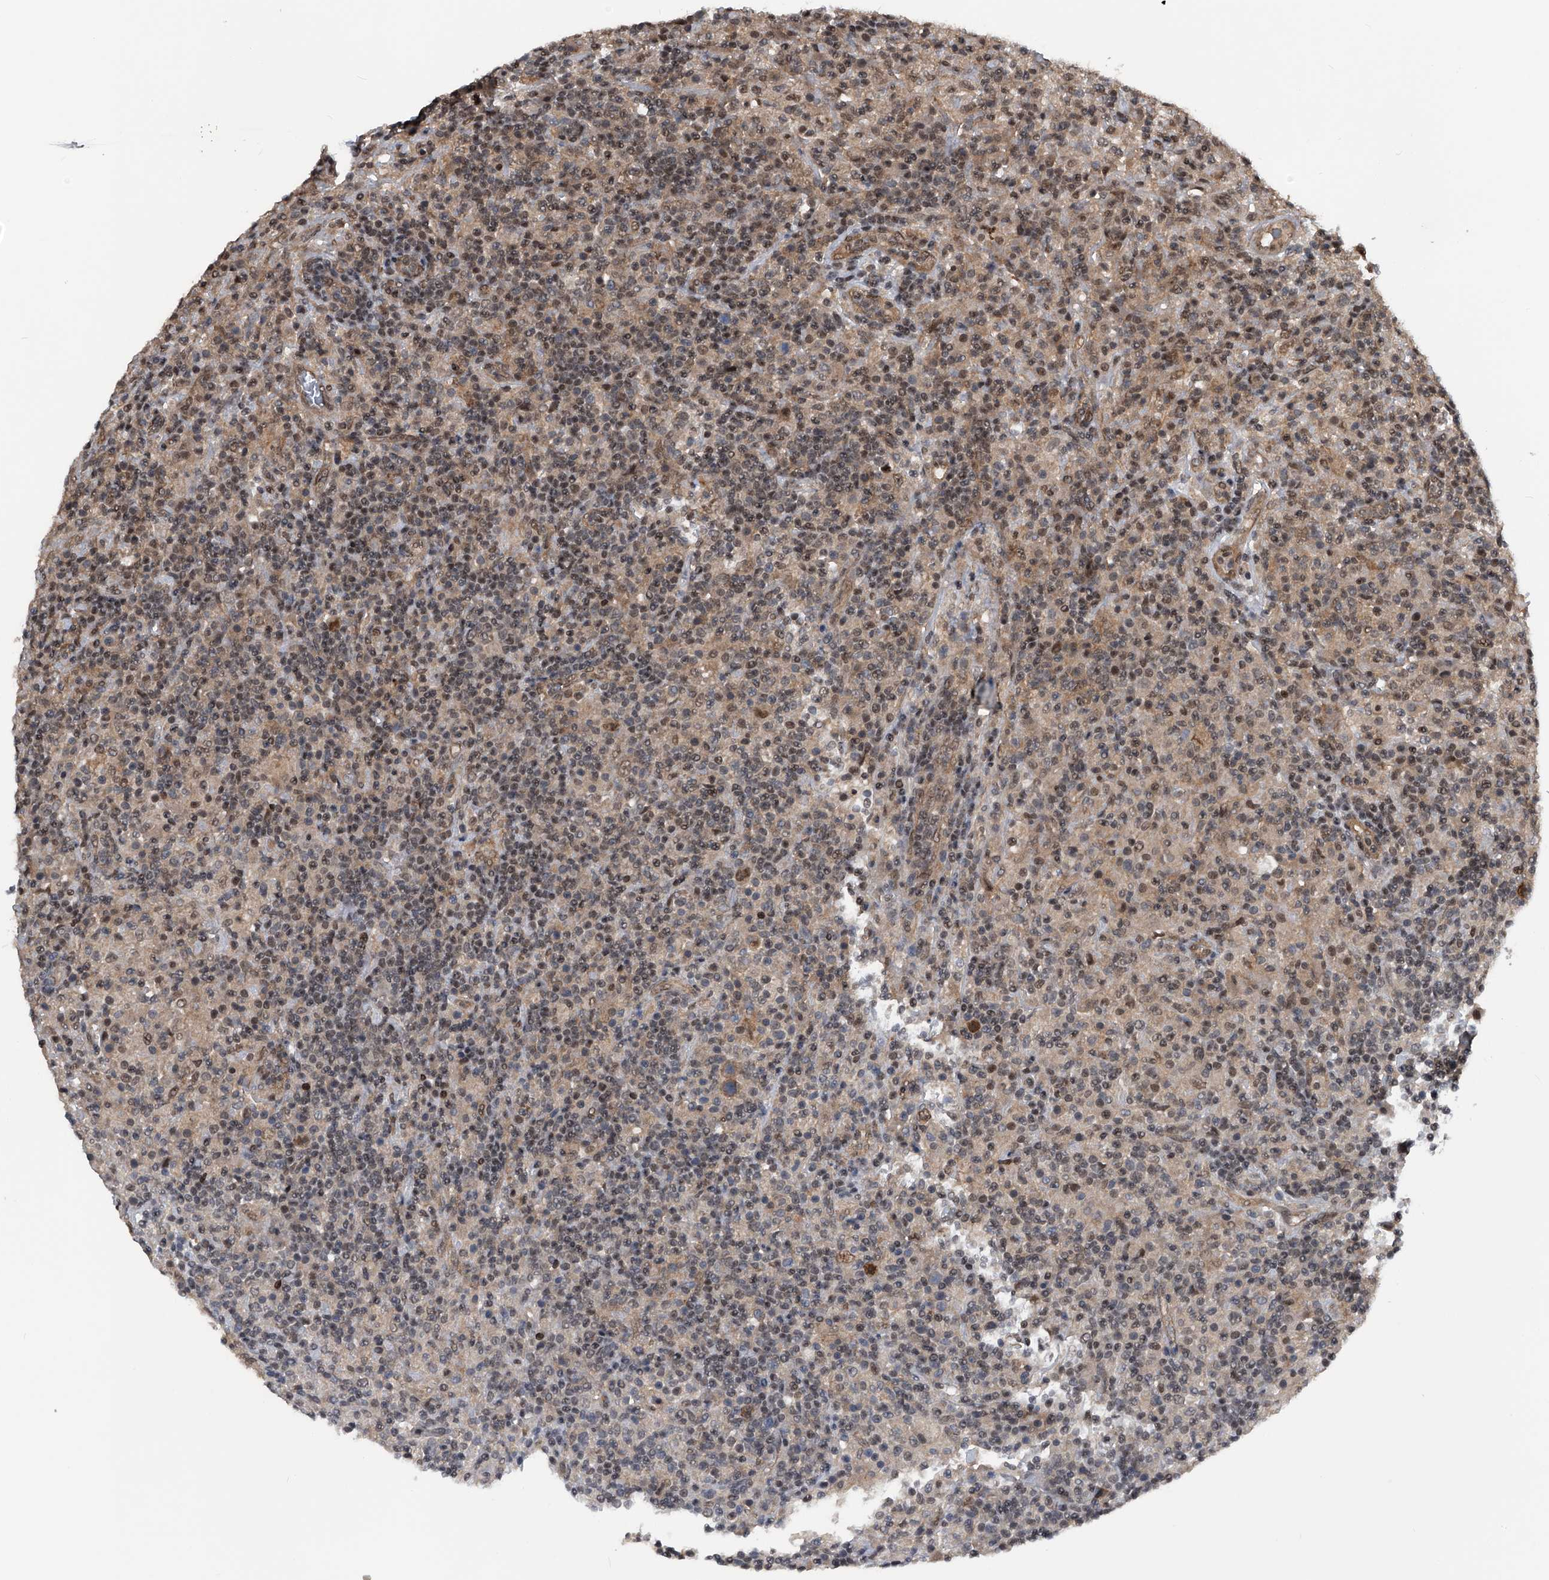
{"staining": {"intensity": "weak", "quantity": "25%-75%", "location": "cytoplasmic/membranous"}, "tissue": "lymphoma", "cell_type": "Tumor cells", "image_type": "cancer", "snomed": [{"axis": "morphology", "description": "Hodgkin's disease, NOS"}, {"axis": "topography", "description": "Lymph node"}], "caption": "High-power microscopy captured an immunohistochemistry (IHC) micrograph of Hodgkin's disease, revealing weak cytoplasmic/membranous positivity in about 25%-75% of tumor cells. The staining was performed using DAB (3,3'-diaminobenzidine) to visualize the protein expression in brown, while the nuclei were stained in blue with hematoxylin (Magnification: 20x).", "gene": "SLC12A8", "patient": {"sex": "male", "age": 70}}